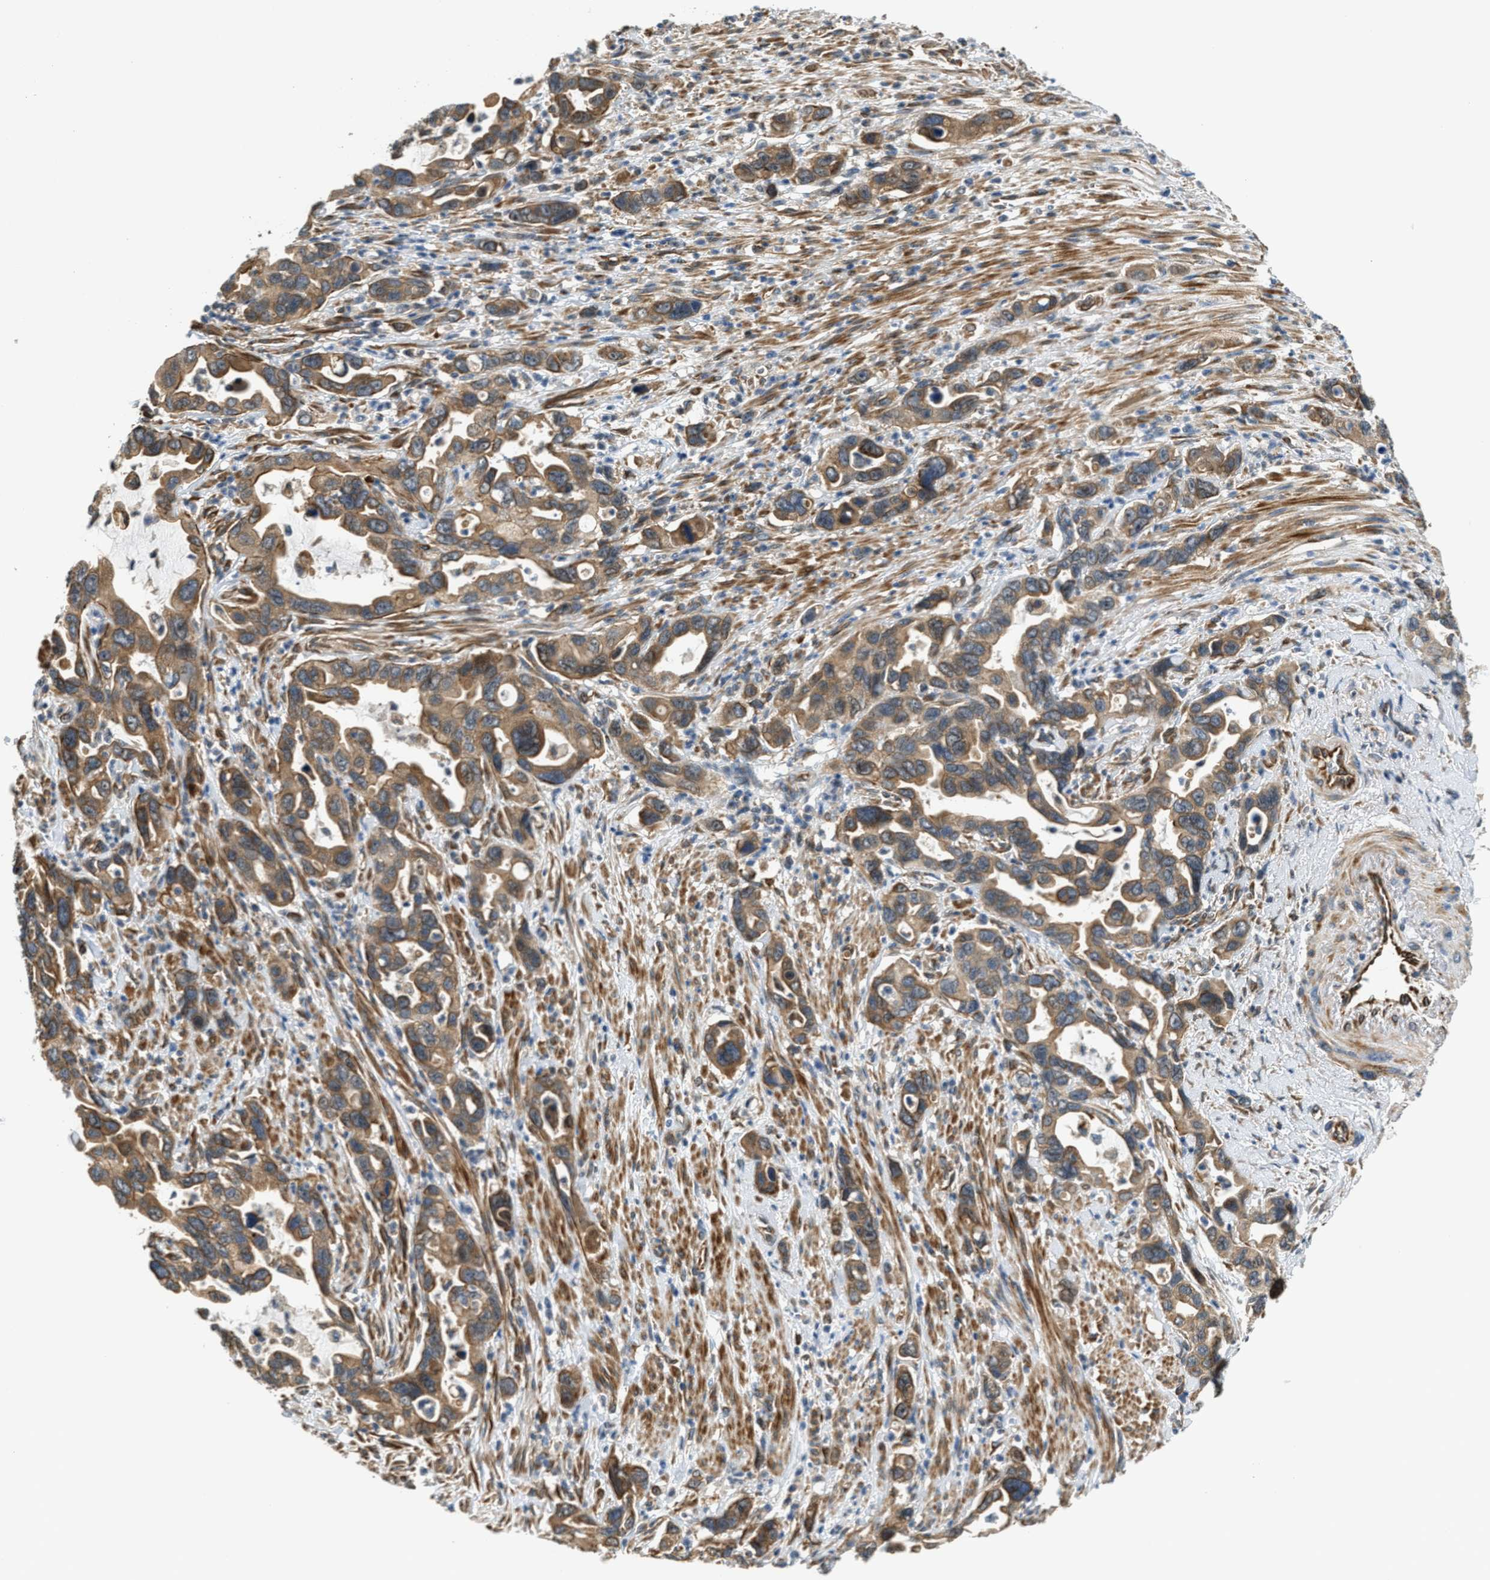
{"staining": {"intensity": "moderate", "quantity": ">75%", "location": "cytoplasmic/membranous"}, "tissue": "pancreatic cancer", "cell_type": "Tumor cells", "image_type": "cancer", "snomed": [{"axis": "morphology", "description": "Adenocarcinoma, NOS"}, {"axis": "topography", "description": "Pancreas"}], "caption": "Immunohistochemical staining of pancreatic cancer (adenocarcinoma) exhibits medium levels of moderate cytoplasmic/membranous protein expression in approximately >75% of tumor cells. (DAB IHC with brightfield microscopy, high magnification).", "gene": "ALOX12", "patient": {"sex": "female", "age": 70}}